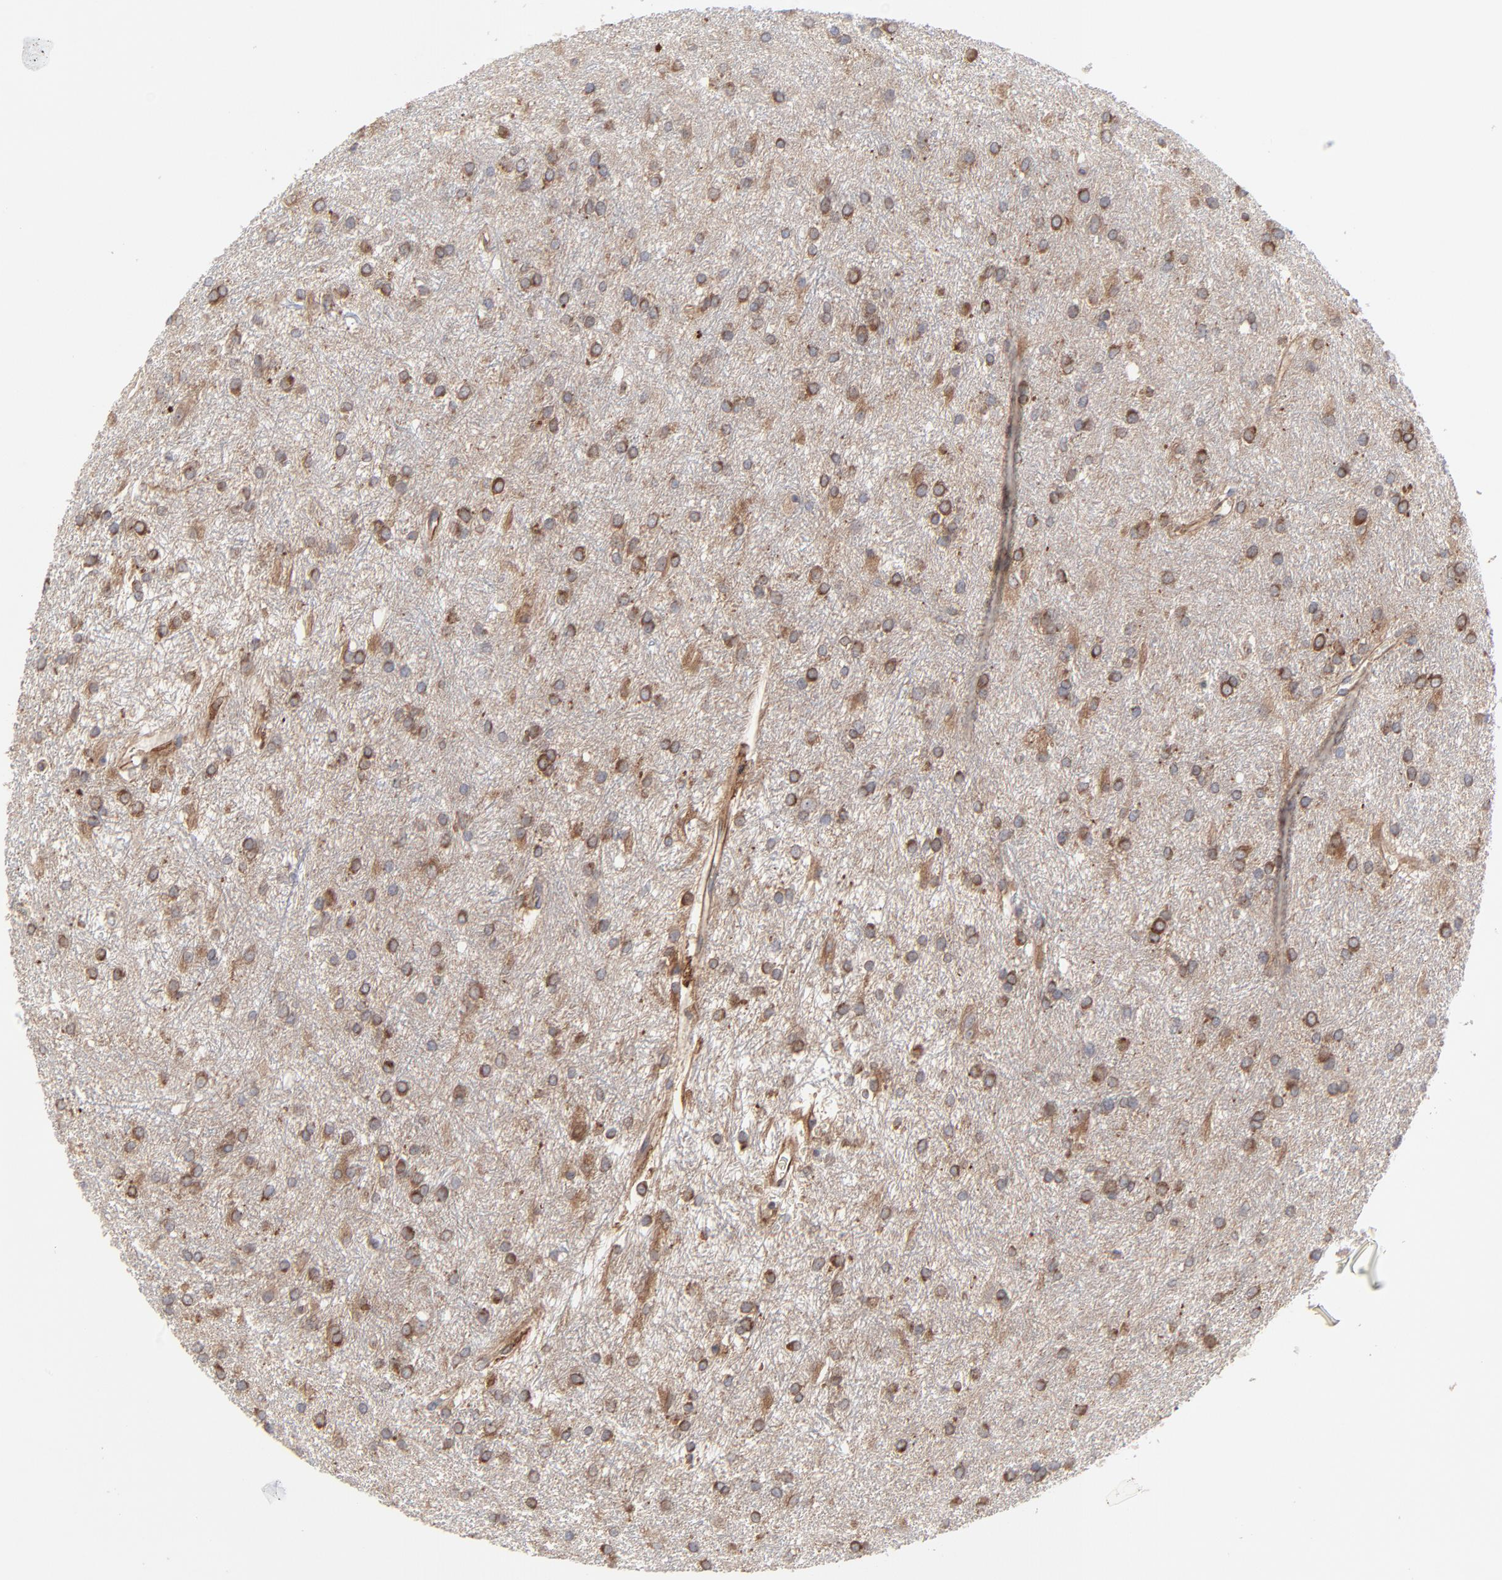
{"staining": {"intensity": "strong", "quantity": ">75%", "location": "cytoplasmic/membranous"}, "tissue": "glioma", "cell_type": "Tumor cells", "image_type": "cancer", "snomed": [{"axis": "morphology", "description": "Glioma, malignant, High grade"}, {"axis": "topography", "description": "Brain"}], "caption": "Immunohistochemistry photomicrograph of malignant glioma (high-grade) stained for a protein (brown), which displays high levels of strong cytoplasmic/membranous positivity in about >75% of tumor cells.", "gene": "RAB9A", "patient": {"sex": "female", "age": 50}}